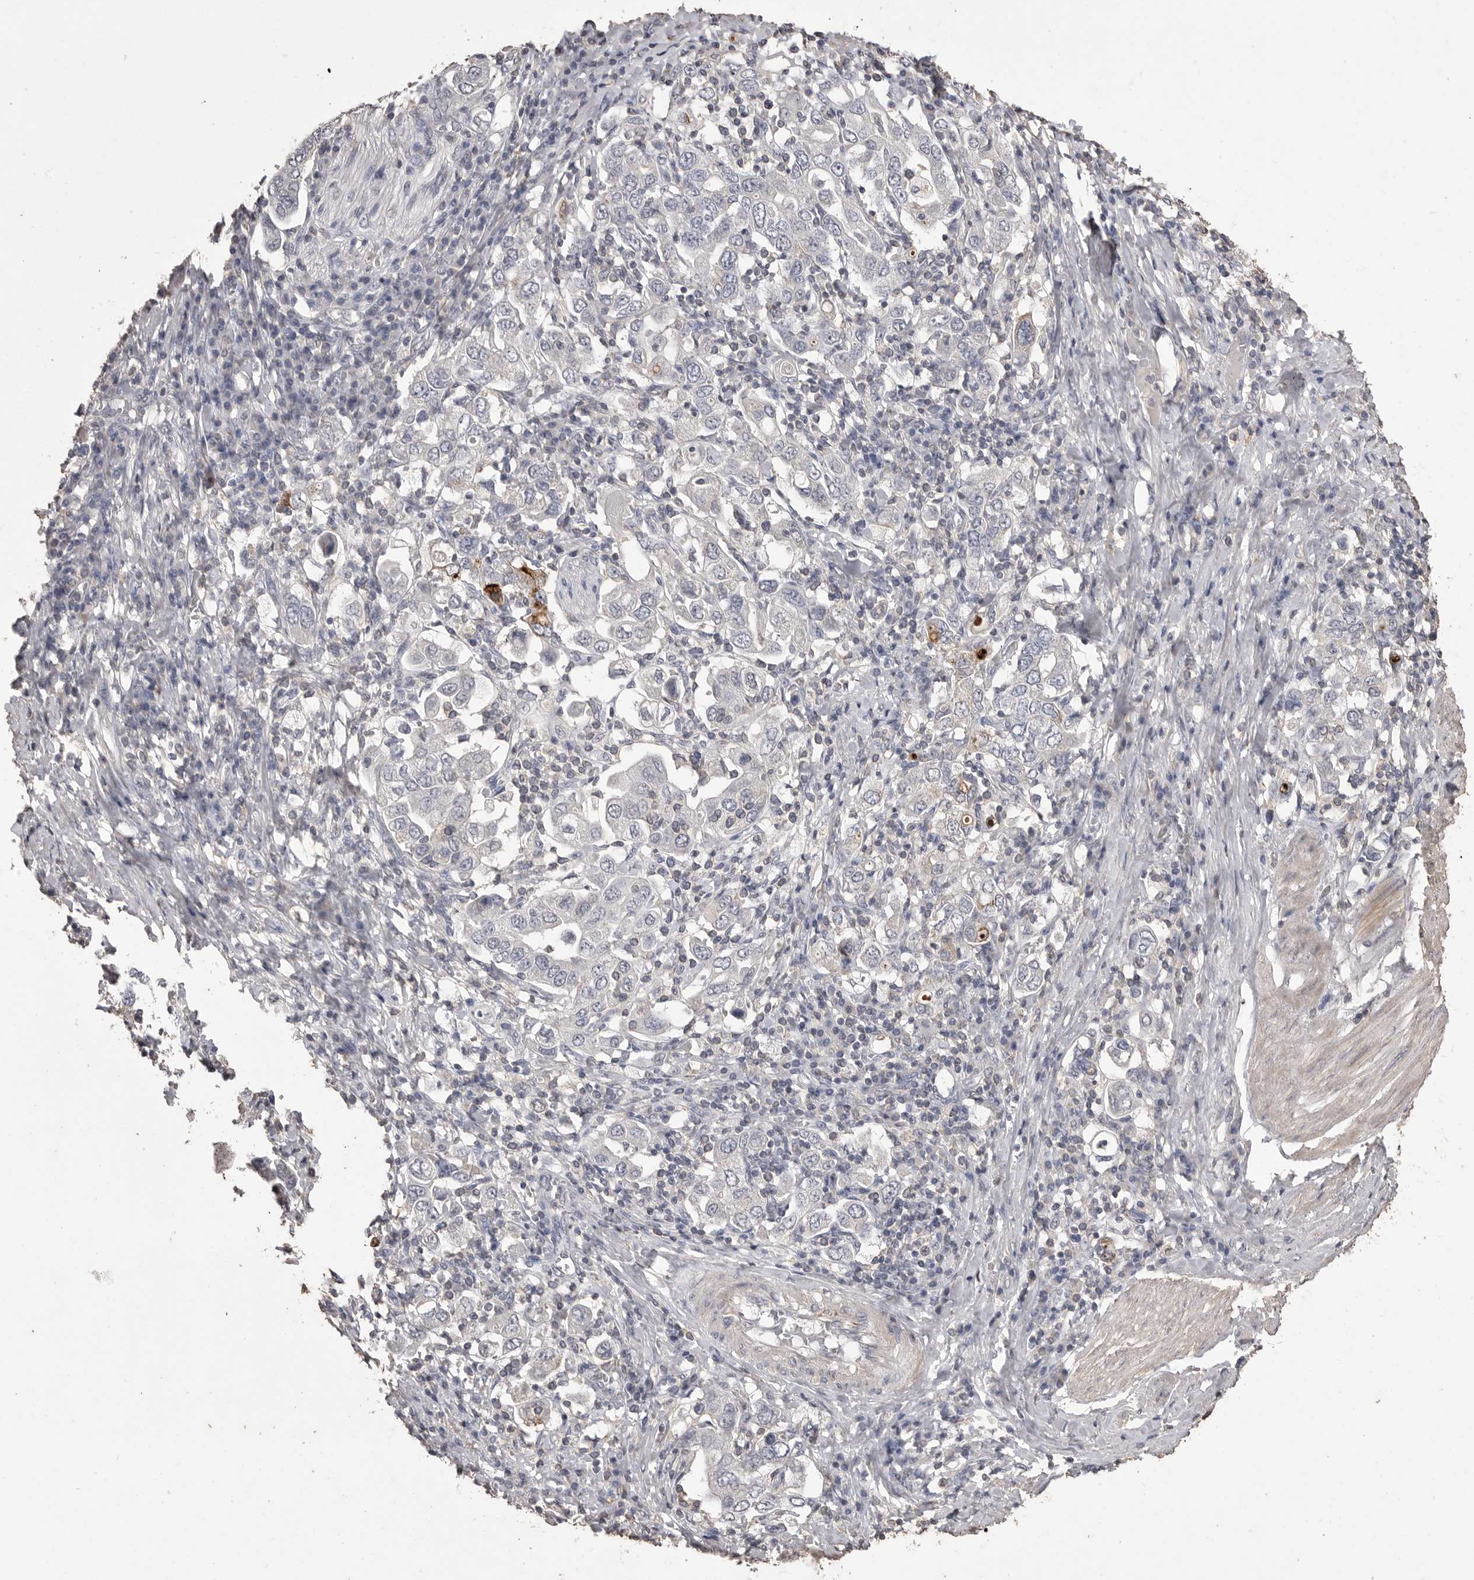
{"staining": {"intensity": "negative", "quantity": "none", "location": "none"}, "tissue": "stomach cancer", "cell_type": "Tumor cells", "image_type": "cancer", "snomed": [{"axis": "morphology", "description": "Adenocarcinoma, NOS"}, {"axis": "topography", "description": "Stomach, upper"}], "caption": "Immunohistochemical staining of human stomach cancer exhibits no significant staining in tumor cells.", "gene": "MMP7", "patient": {"sex": "male", "age": 62}}